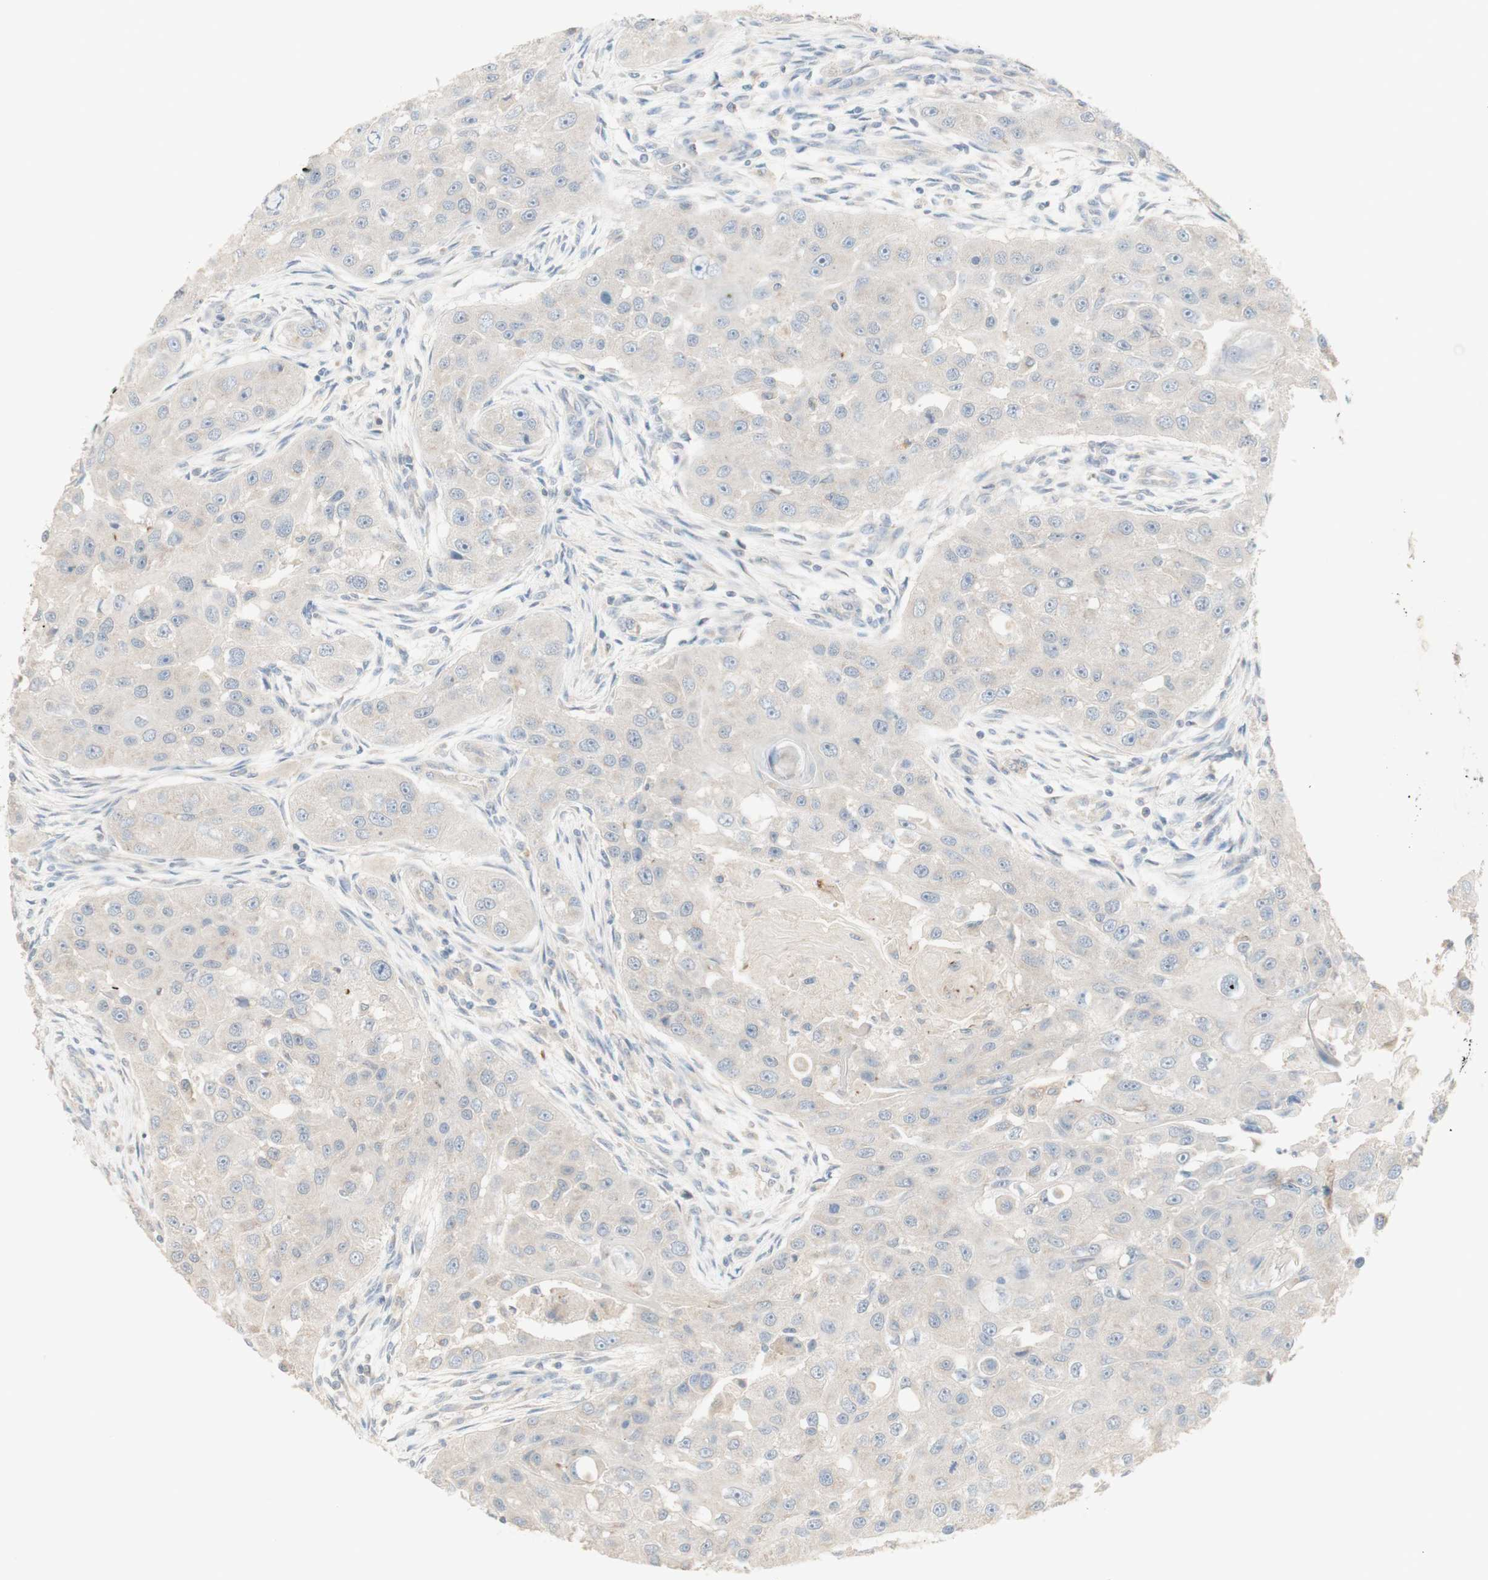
{"staining": {"intensity": "negative", "quantity": "none", "location": "none"}, "tissue": "head and neck cancer", "cell_type": "Tumor cells", "image_type": "cancer", "snomed": [{"axis": "morphology", "description": "Normal tissue, NOS"}, {"axis": "morphology", "description": "Squamous cell carcinoma, NOS"}, {"axis": "topography", "description": "Skeletal muscle"}, {"axis": "topography", "description": "Head-Neck"}], "caption": "This is an IHC image of human squamous cell carcinoma (head and neck). There is no expression in tumor cells.", "gene": "MANEA", "patient": {"sex": "male", "age": 51}}